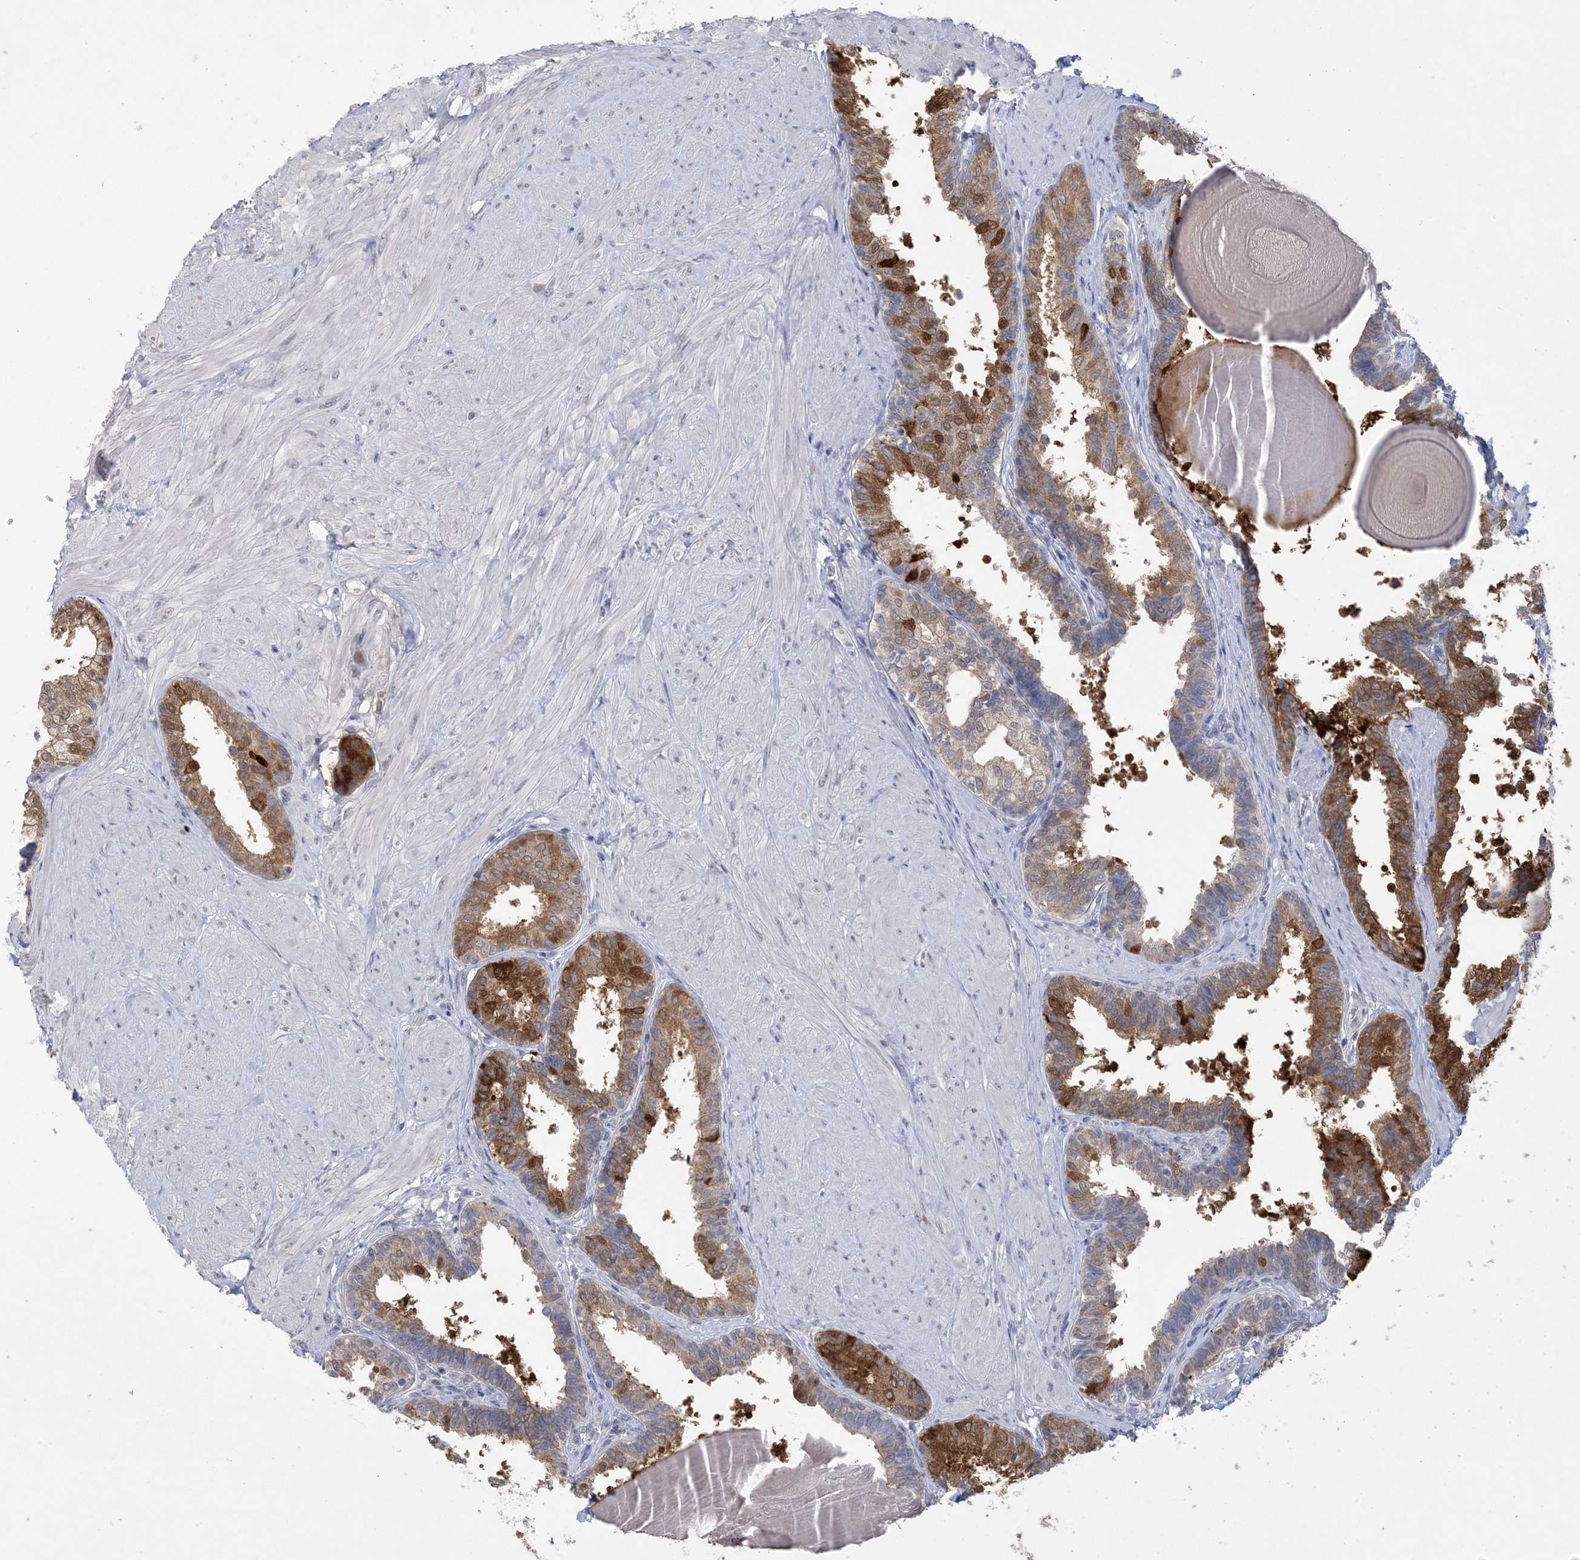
{"staining": {"intensity": "strong", "quantity": ">75%", "location": "cytoplasmic/membranous"}, "tissue": "prostate", "cell_type": "Glandular cells", "image_type": "normal", "snomed": [{"axis": "morphology", "description": "Normal tissue, NOS"}, {"axis": "topography", "description": "Prostate"}], "caption": "Brown immunohistochemical staining in normal human prostate demonstrates strong cytoplasmic/membranous expression in approximately >75% of glandular cells. The staining was performed using DAB (3,3'-diaminobenzidine), with brown indicating positive protein expression. Nuclei are stained blue with hematoxylin.", "gene": "HMGCS1", "patient": {"sex": "male", "age": 48}}